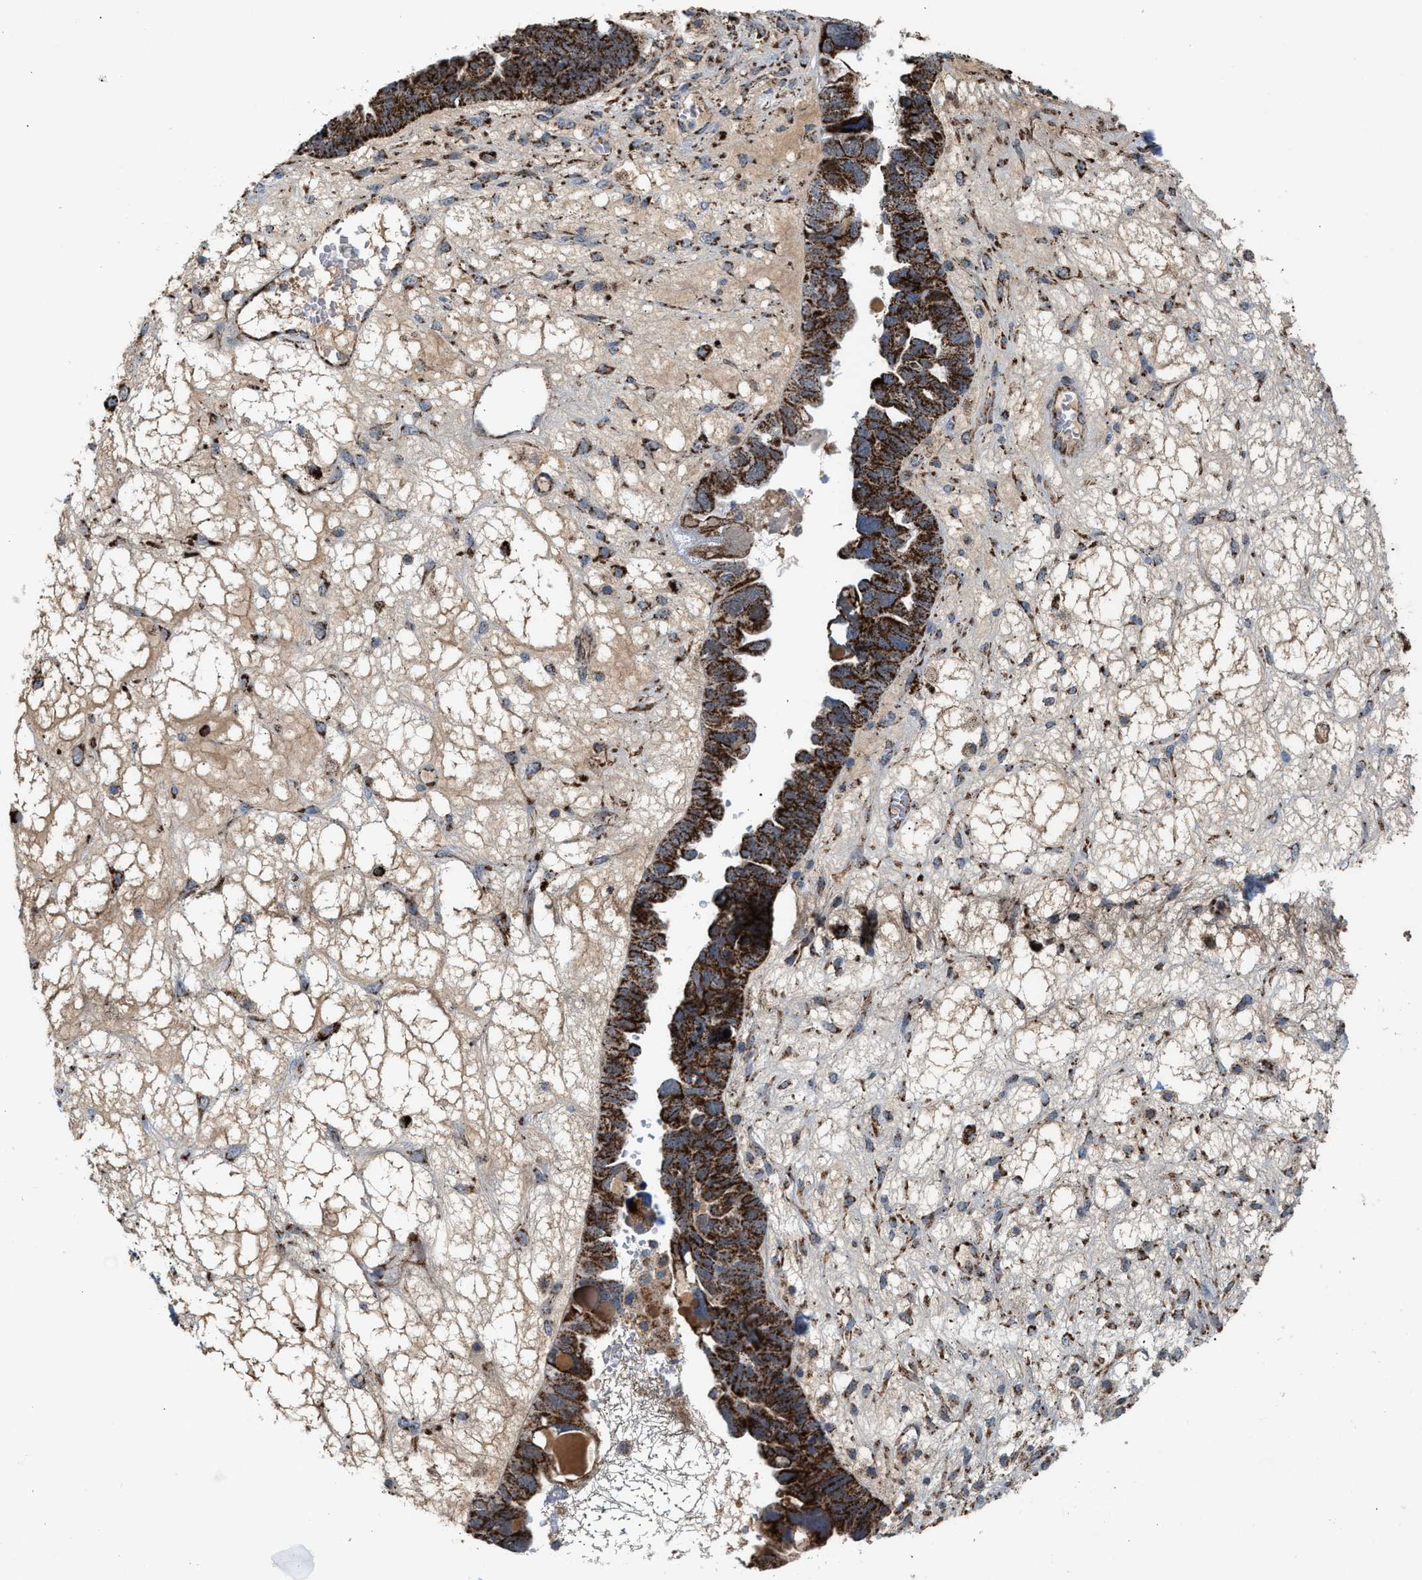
{"staining": {"intensity": "strong", "quantity": ">75%", "location": "cytoplasmic/membranous"}, "tissue": "ovarian cancer", "cell_type": "Tumor cells", "image_type": "cancer", "snomed": [{"axis": "morphology", "description": "Cystadenocarcinoma, serous, NOS"}, {"axis": "topography", "description": "Ovary"}], "caption": "Ovarian serous cystadenocarcinoma stained with DAB immunohistochemistry demonstrates high levels of strong cytoplasmic/membranous positivity in approximately >75% of tumor cells.", "gene": "PMPCA", "patient": {"sex": "female", "age": 79}}